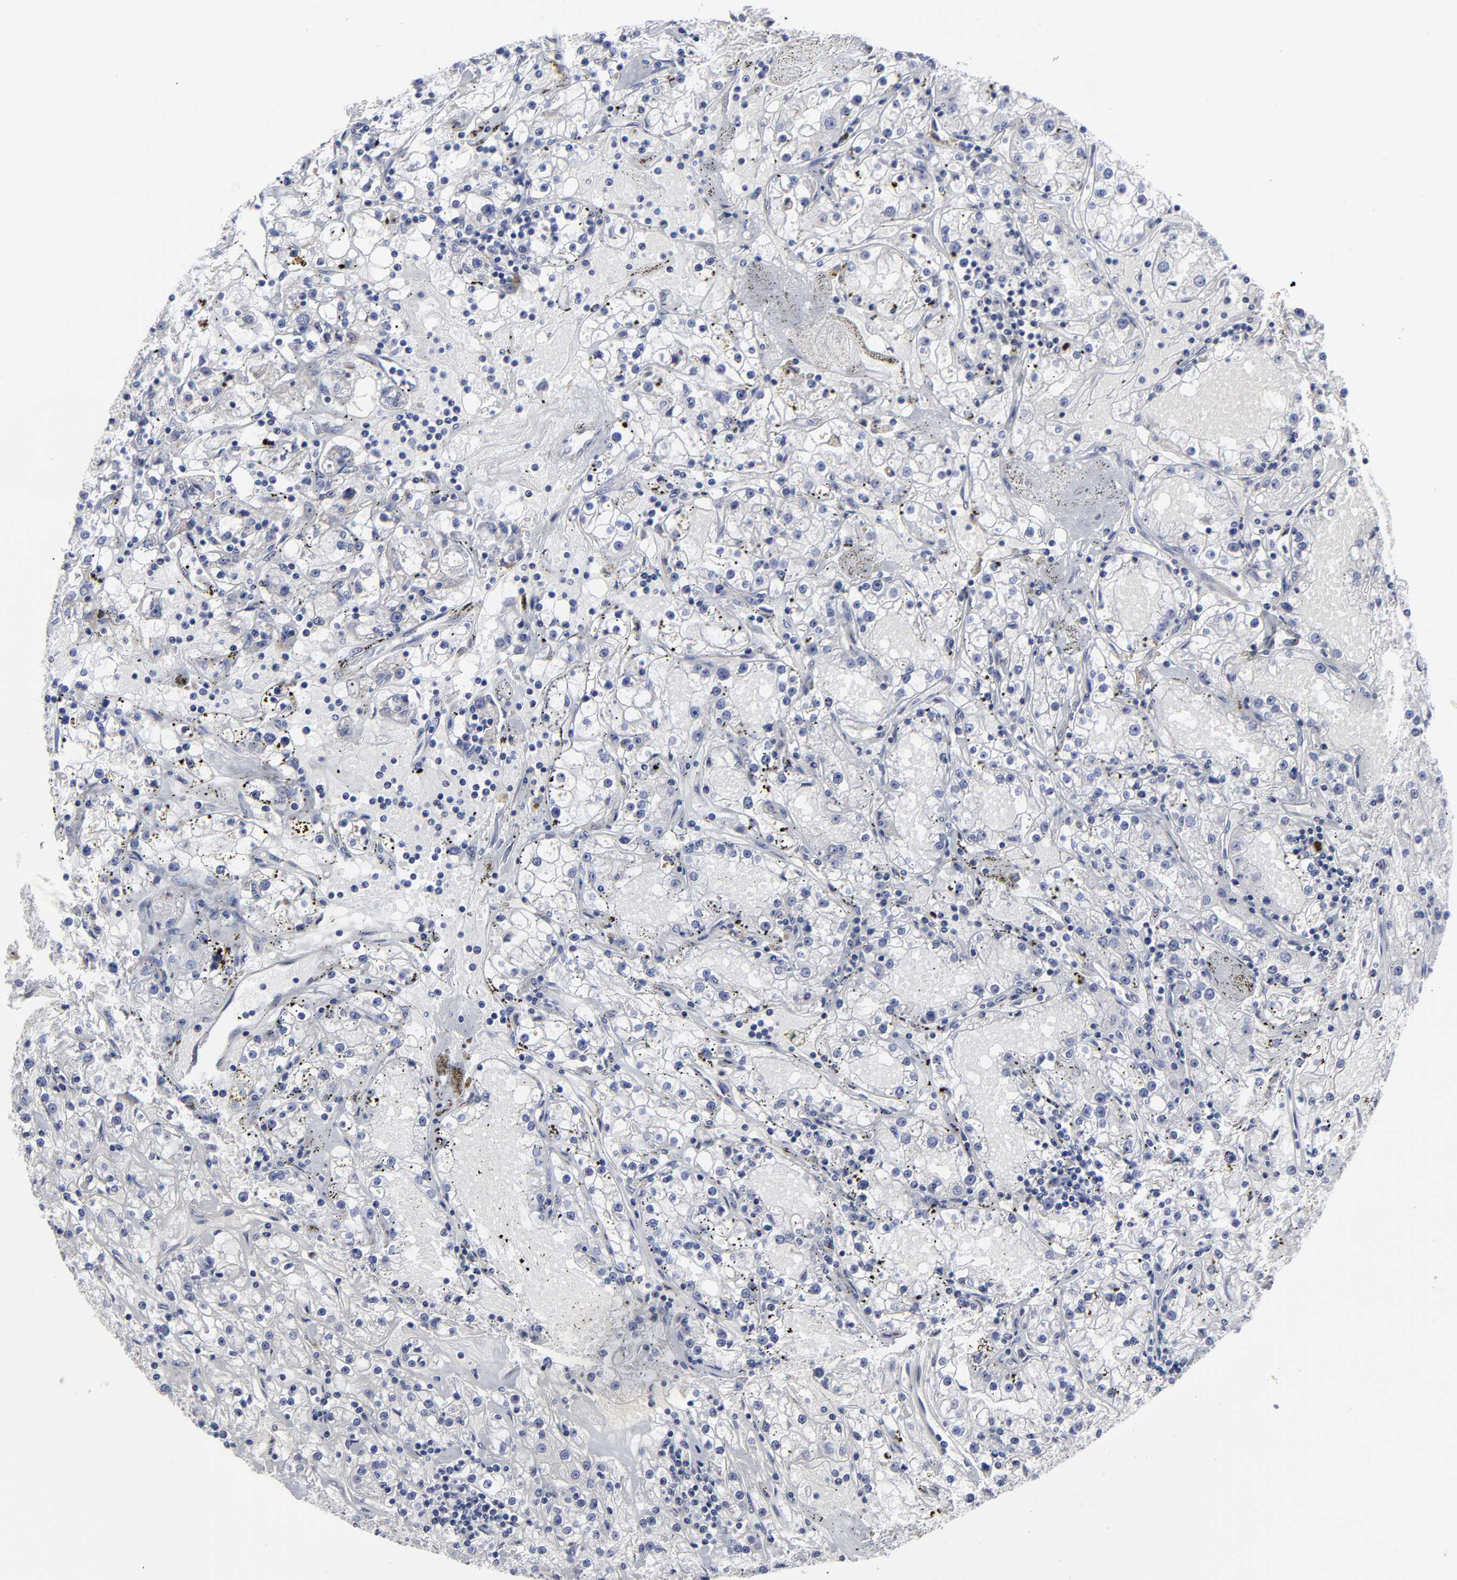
{"staining": {"intensity": "negative", "quantity": "none", "location": "none"}, "tissue": "renal cancer", "cell_type": "Tumor cells", "image_type": "cancer", "snomed": [{"axis": "morphology", "description": "Adenocarcinoma, NOS"}, {"axis": "topography", "description": "Kidney"}], "caption": "A histopathology image of renal cancer stained for a protein reveals no brown staining in tumor cells.", "gene": "MAGEA10", "patient": {"sex": "male", "age": 56}}